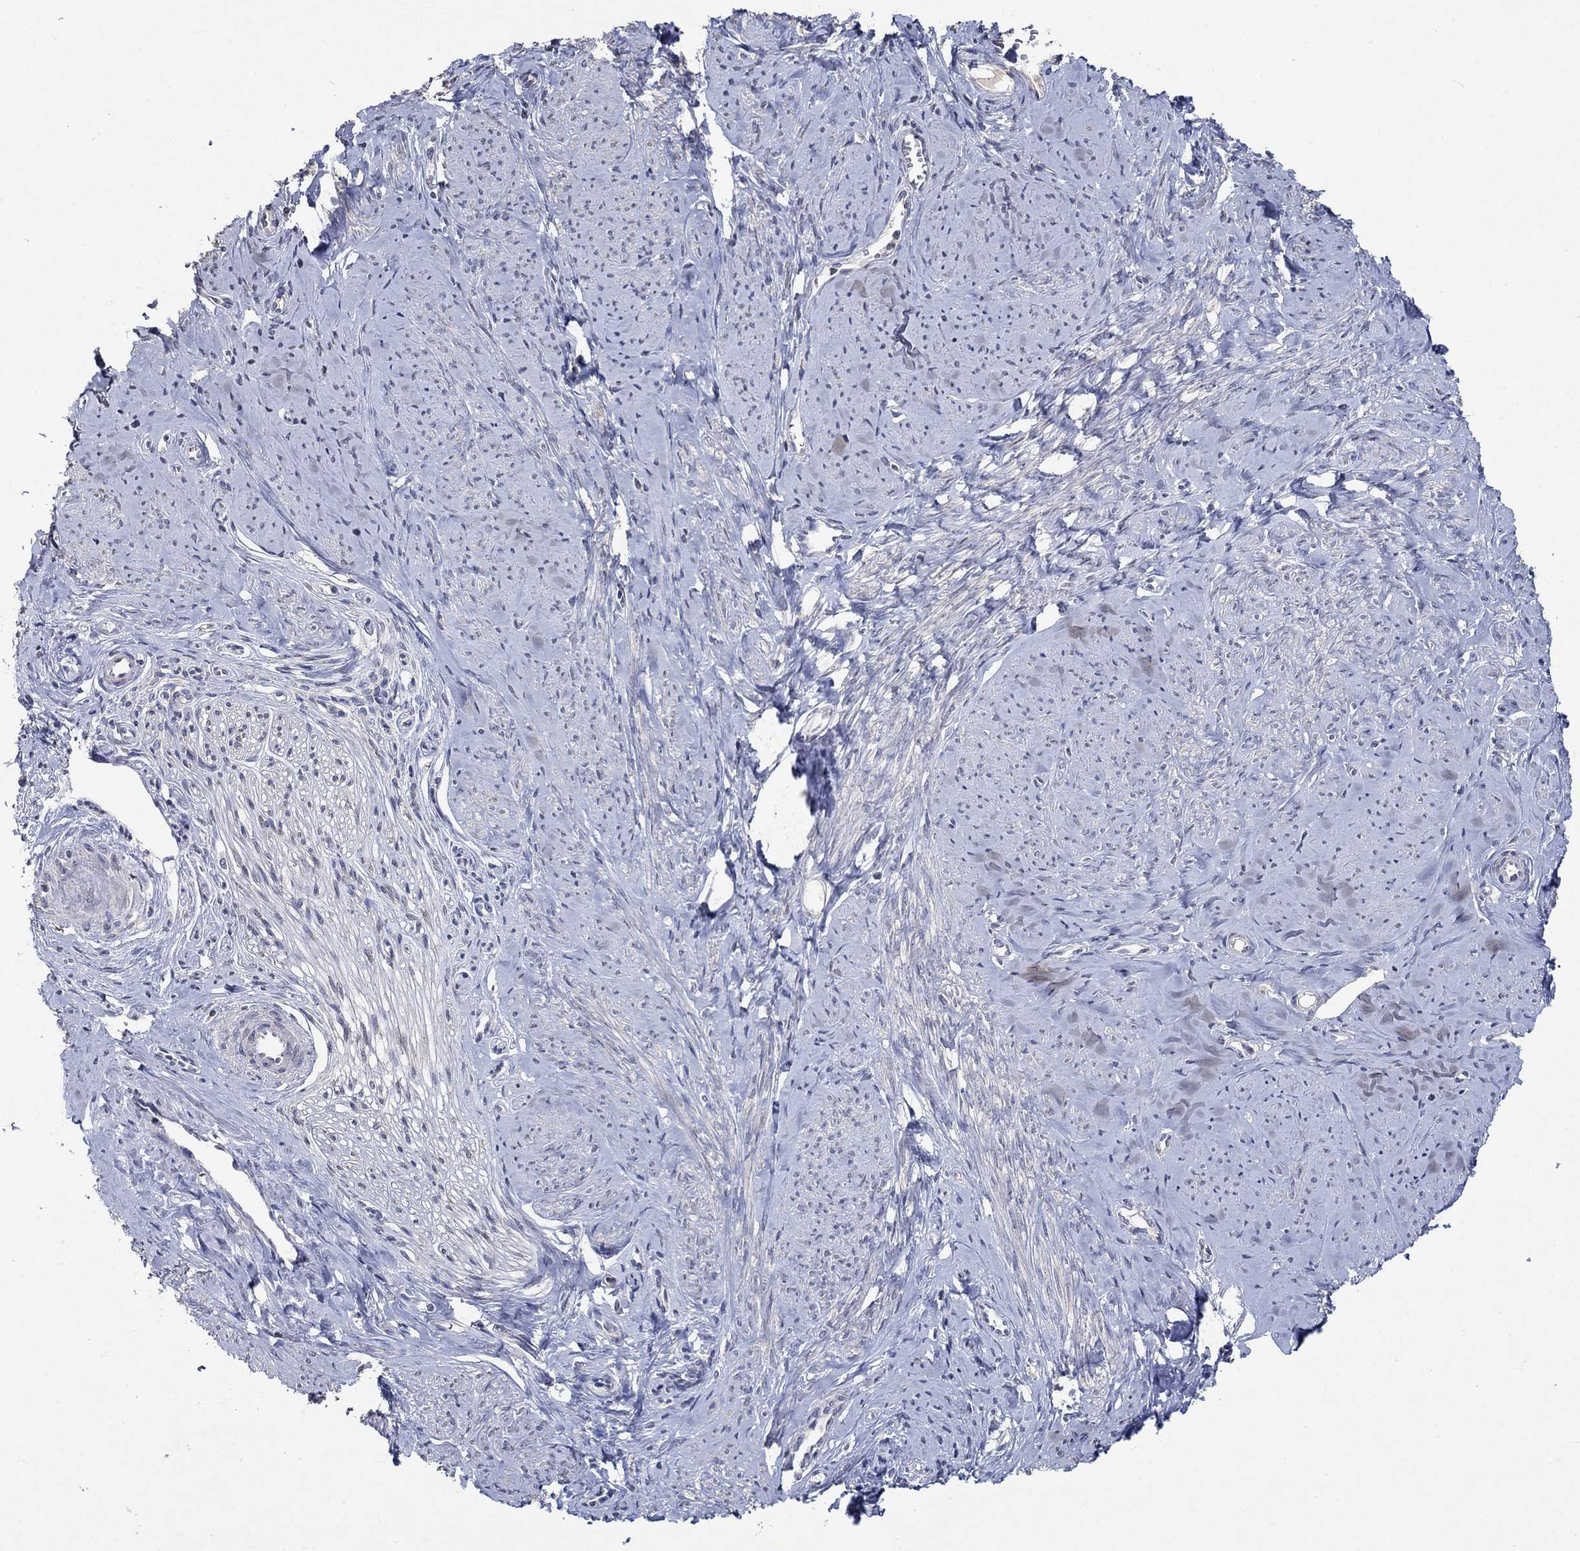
{"staining": {"intensity": "negative", "quantity": "none", "location": "none"}, "tissue": "smooth muscle", "cell_type": "Smooth muscle cells", "image_type": "normal", "snomed": [{"axis": "morphology", "description": "Normal tissue, NOS"}, {"axis": "topography", "description": "Smooth muscle"}], "caption": "This is an immunohistochemistry (IHC) image of normal smooth muscle. There is no staining in smooth muscle cells.", "gene": "TMEM169", "patient": {"sex": "female", "age": 48}}